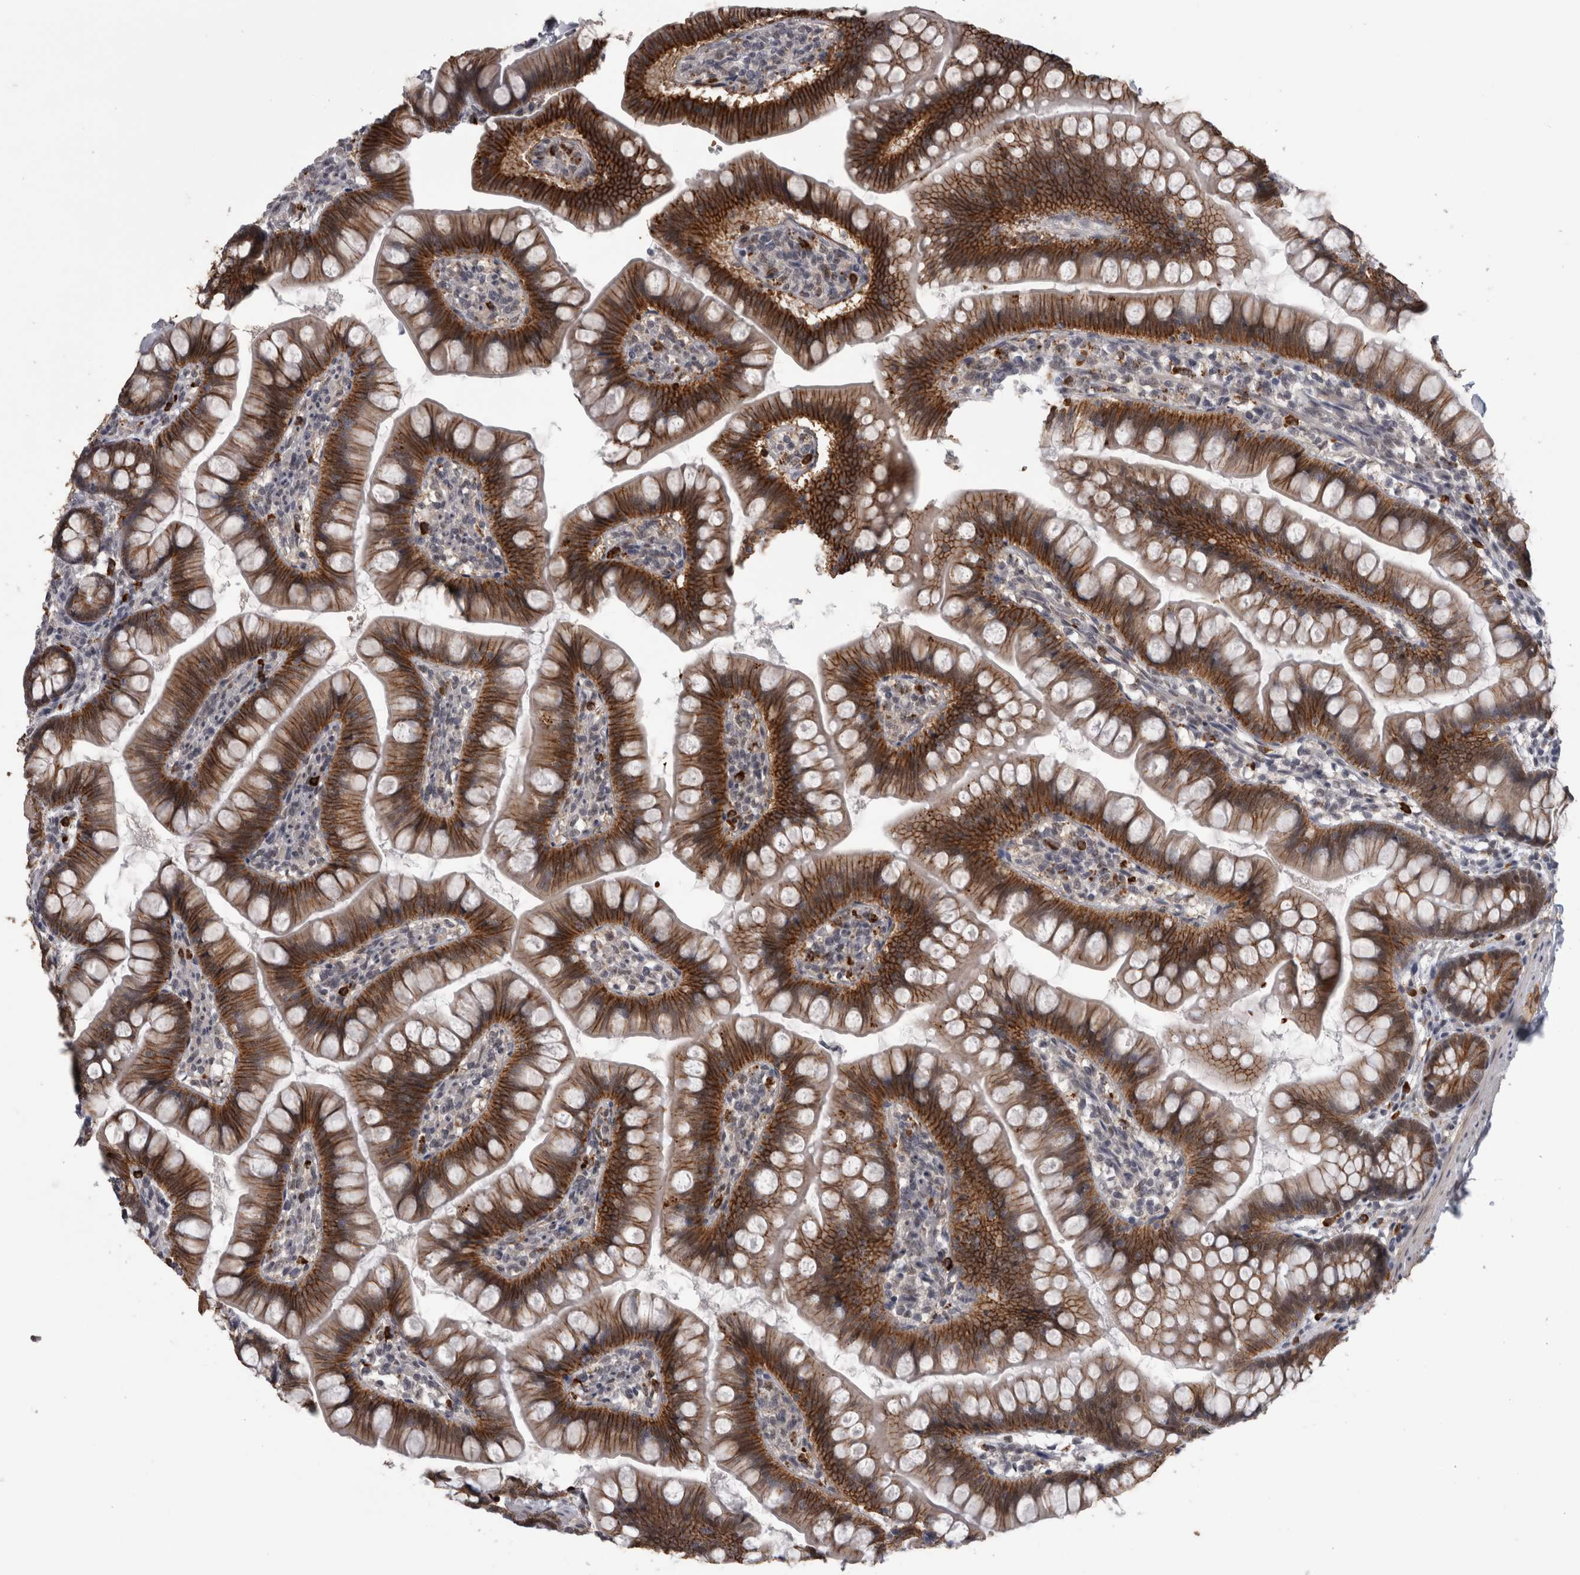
{"staining": {"intensity": "strong", "quantity": ">75%", "location": "cytoplasmic/membranous"}, "tissue": "small intestine", "cell_type": "Glandular cells", "image_type": "normal", "snomed": [{"axis": "morphology", "description": "Normal tissue, NOS"}, {"axis": "topography", "description": "Small intestine"}], "caption": "Protein expression analysis of normal small intestine demonstrates strong cytoplasmic/membranous positivity in approximately >75% of glandular cells.", "gene": "PEBP4", "patient": {"sex": "male", "age": 7}}